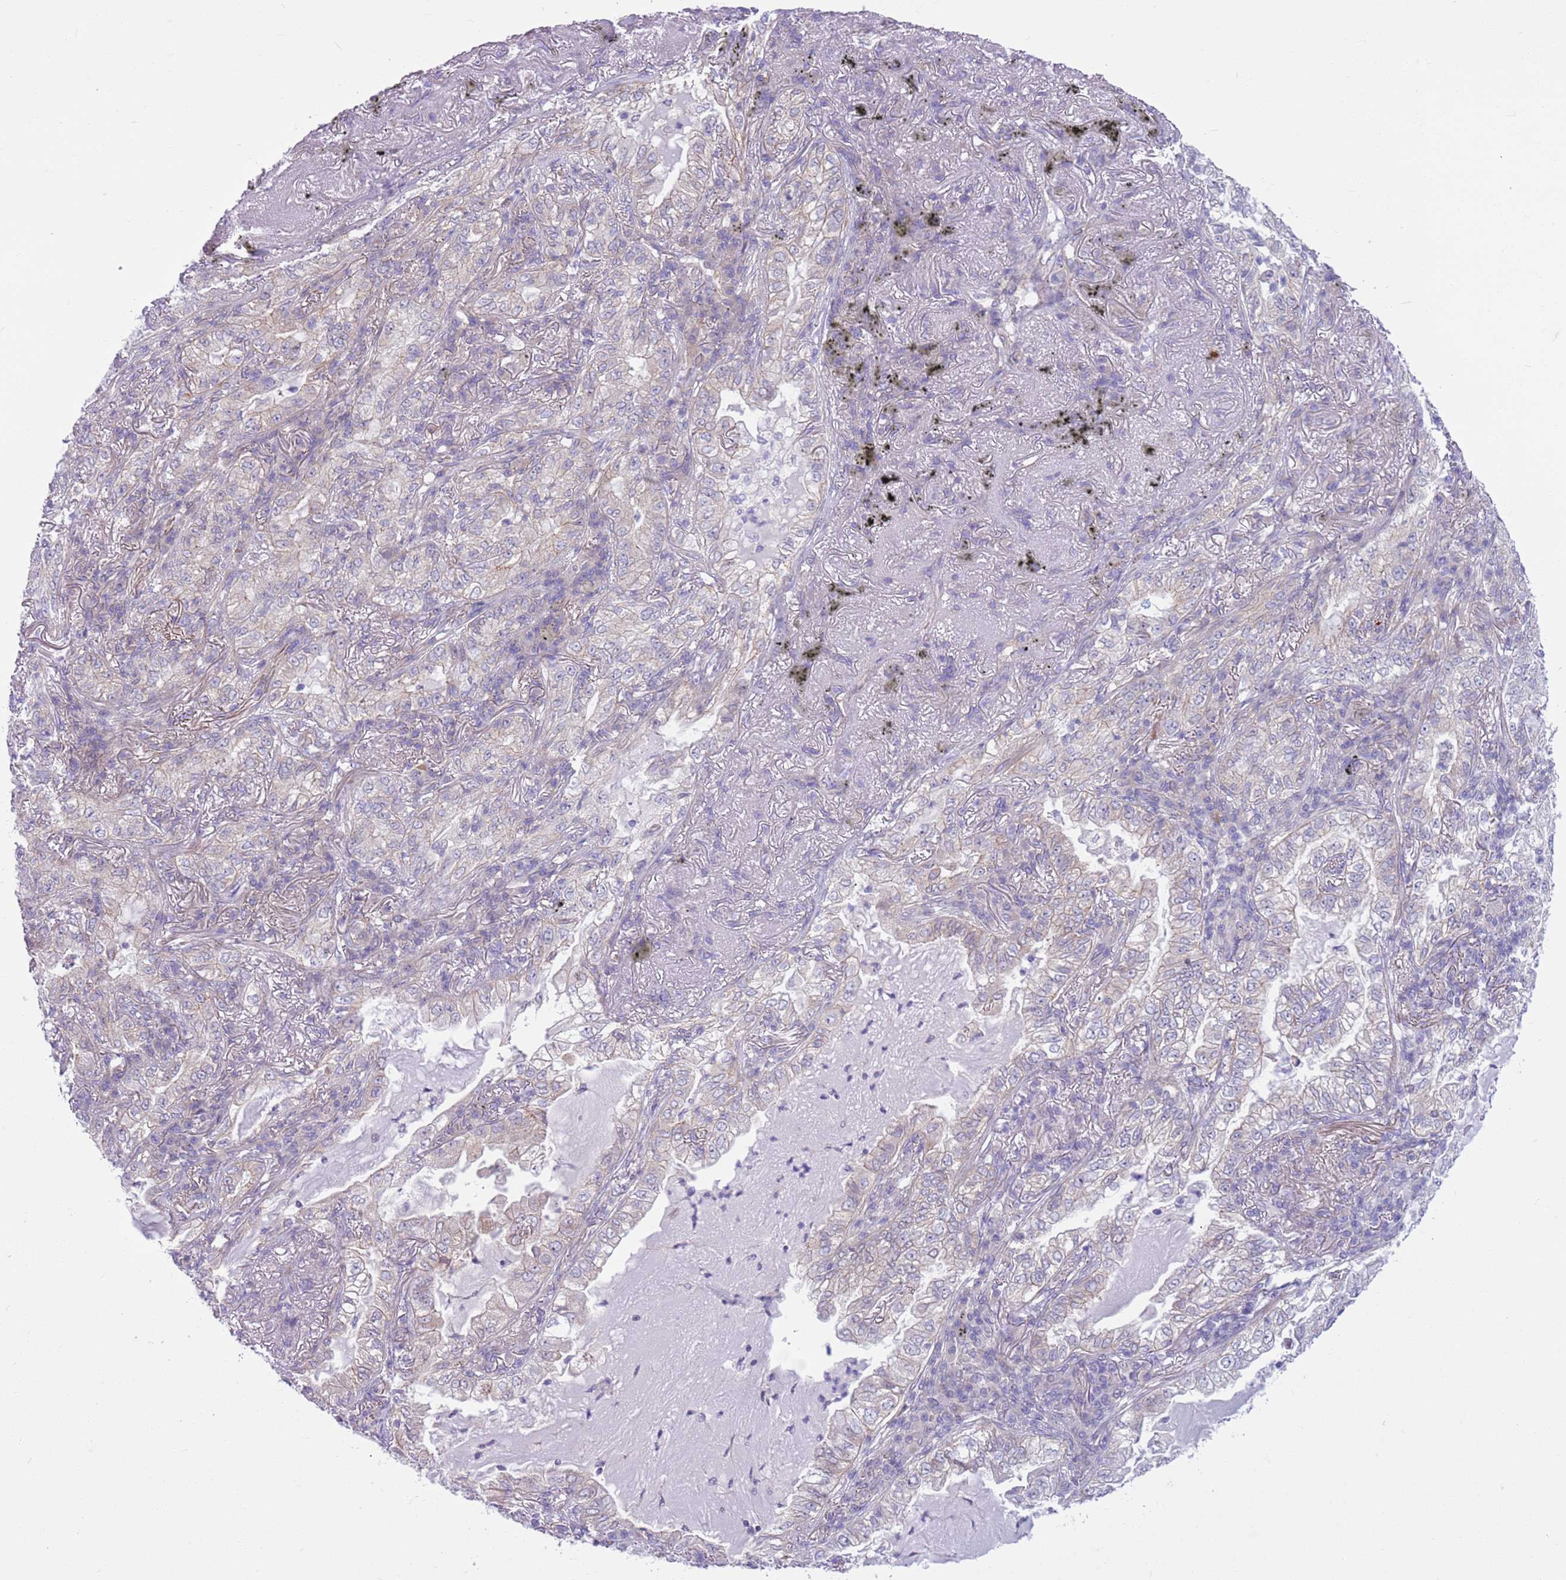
{"staining": {"intensity": "weak", "quantity": "<25%", "location": "cytoplasmic/membranous"}, "tissue": "lung cancer", "cell_type": "Tumor cells", "image_type": "cancer", "snomed": [{"axis": "morphology", "description": "Adenocarcinoma, NOS"}, {"axis": "topography", "description": "Lung"}], "caption": "High magnification brightfield microscopy of adenocarcinoma (lung) stained with DAB (brown) and counterstained with hematoxylin (blue): tumor cells show no significant expression. (Stains: DAB immunohistochemistry with hematoxylin counter stain, Microscopy: brightfield microscopy at high magnification).", "gene": "PARP8", "patient": {"sex": "female", "age": 73}}